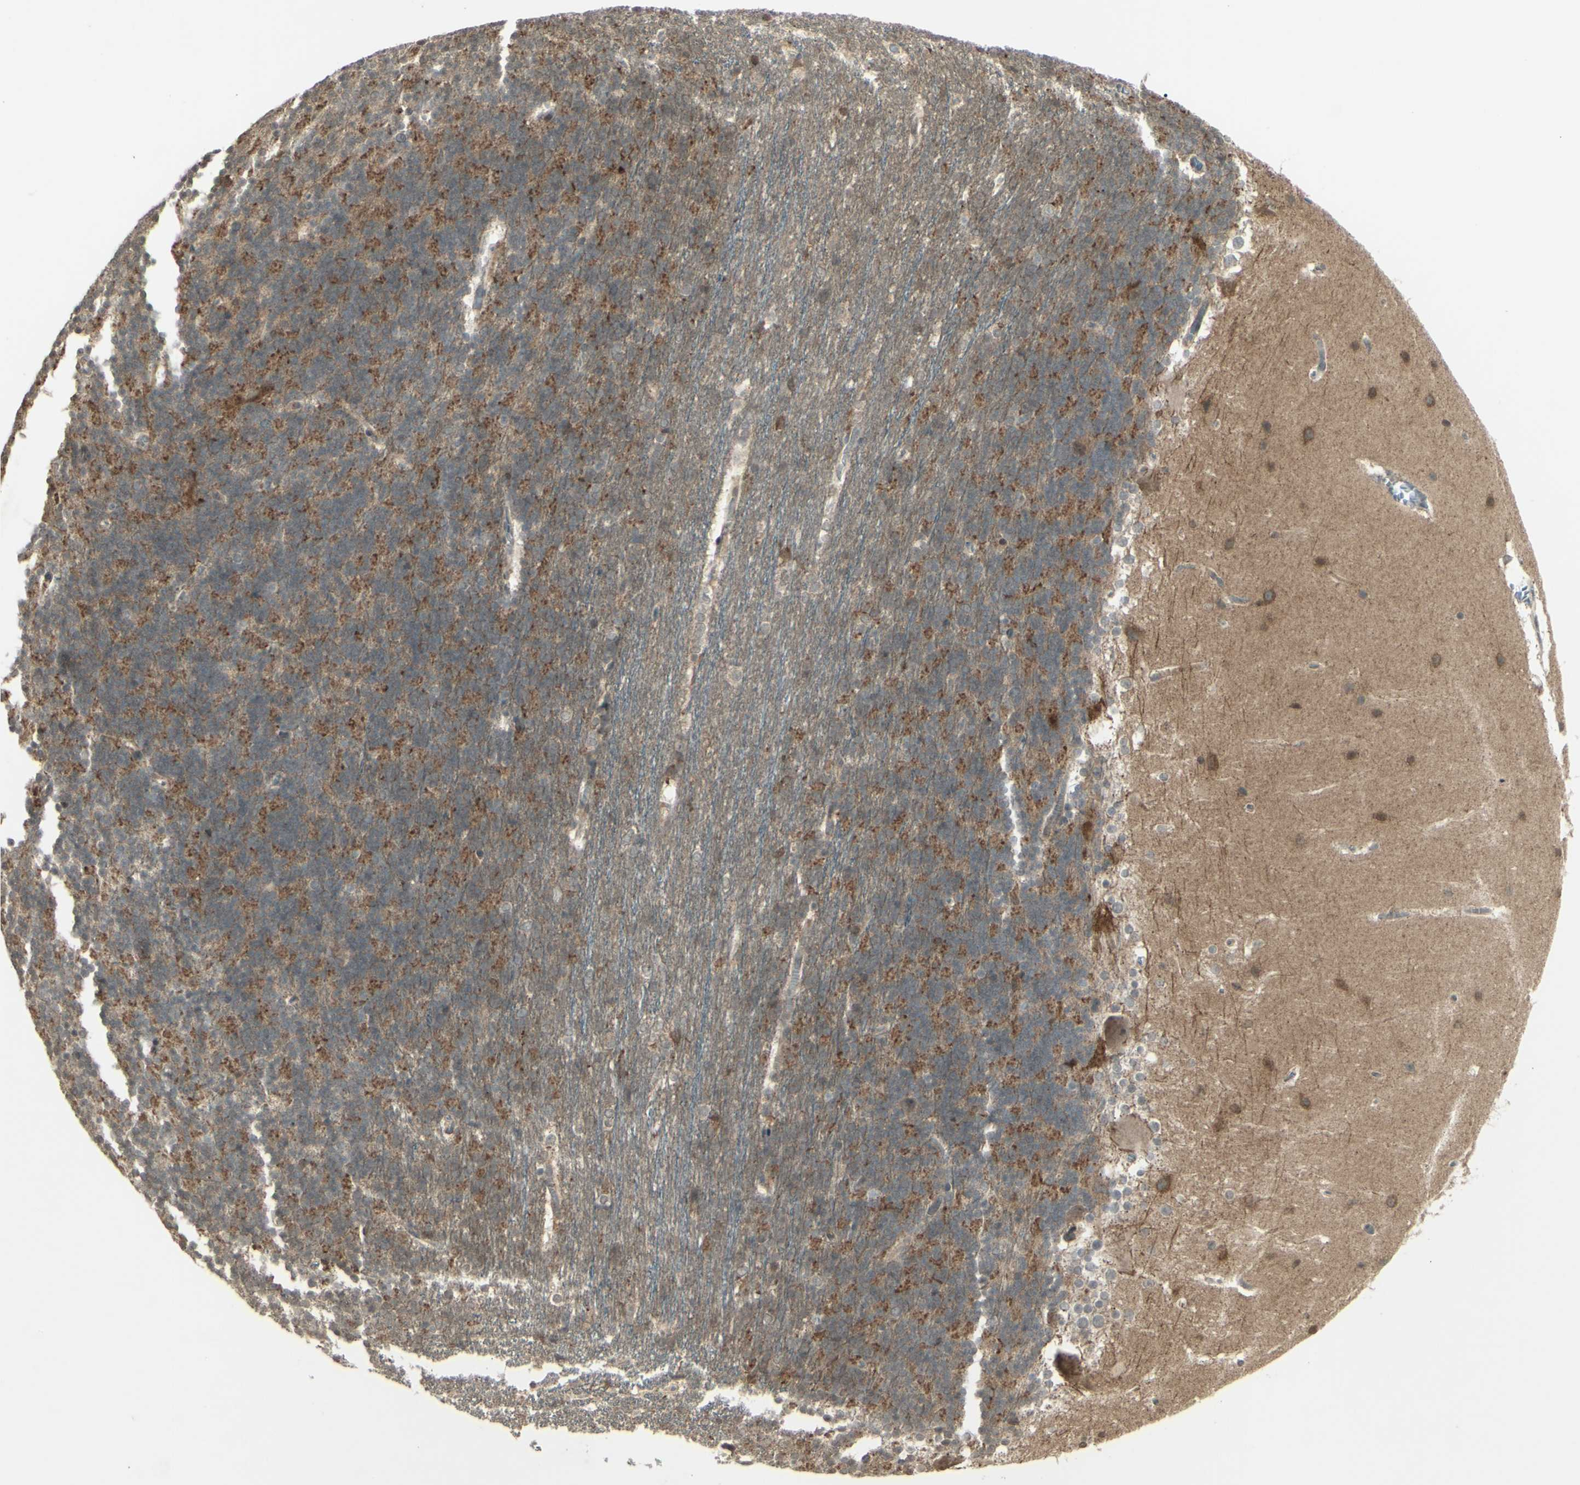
{"staining": {"intensity": "moderate", "quantity": ">75%", "location": "cytoplasmic/membranous"}, "tissue": "cerebellum", "cell_type": "Cells in granular layer", "image_type": "normal", "snomed": [{"axis": "morphology", "description": "Normal tissue, NOS"}, {"axis": "topography", "description": "Cerebellum"}], "caption": "A high-resolution photomicrograph shows IHC staining of normal cerebellum, which shows moderate cytoplasmic/membranous positivity in approximately >75% of cells in granular layer.", "gene": "BLNK", "patient": {"sex": "female", "age": 19}}